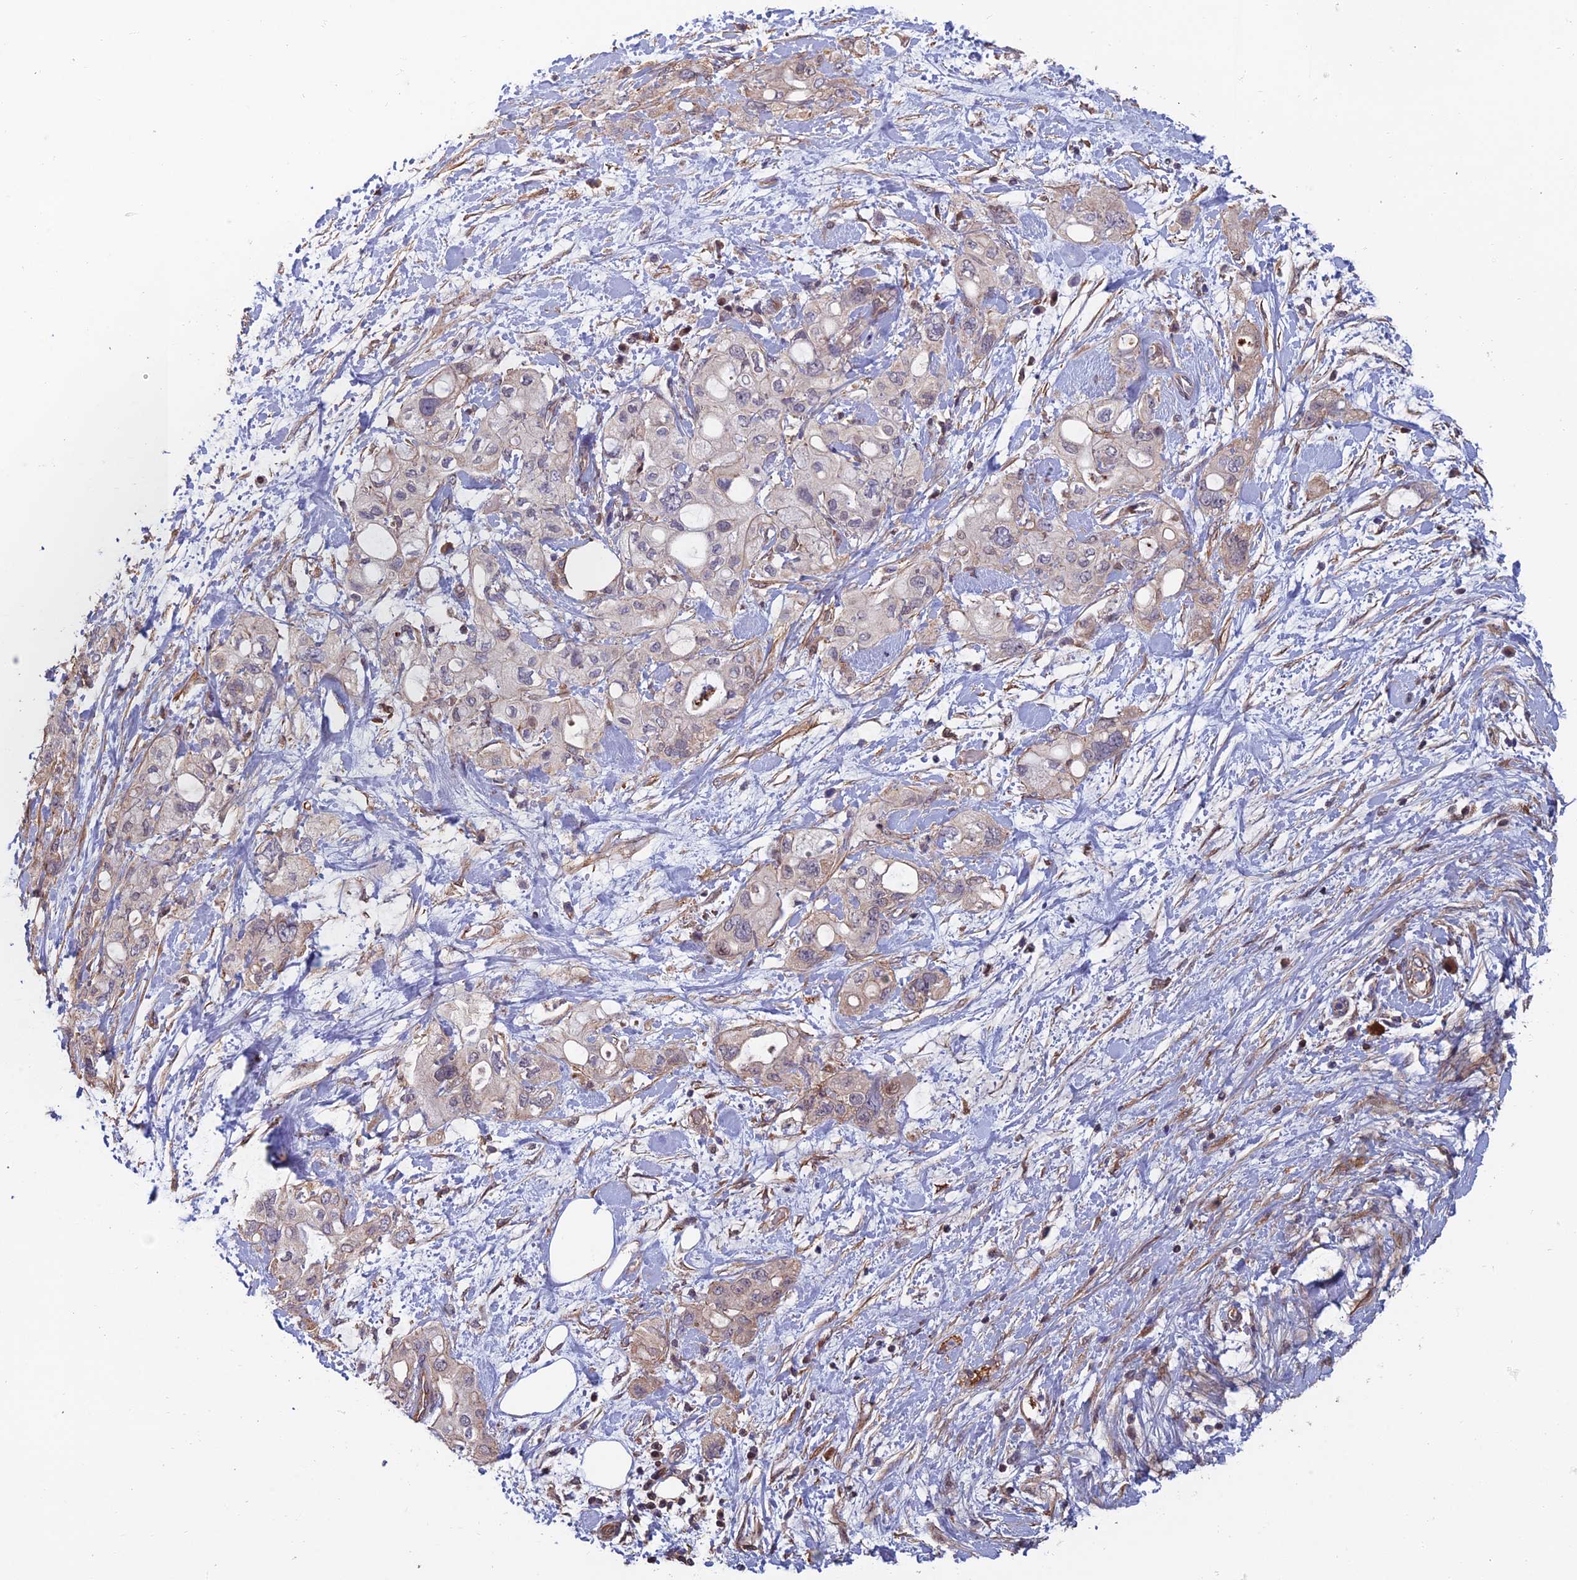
{"staining": {"intensity": "negative", "quantity": "none", "location": "none"}, "tissue": "pancreatic cancer", "cell_type": "Tumor cells", "image_type": "cancer", "snomed": [{"axis": "morphology", "description": "Inflammation, NOS"}, {"axis": "morphology", "description": "Adenocarcinoma, NOS"}, {"axis": "topography", "description": "Pancreas"}], "caption": "Pancreatic cancer was stained to show a protein in brown. There is no significant positivity in tumor cells.", "gene": "CCDC183", "patient": {"sex": "female", "age": 56}}